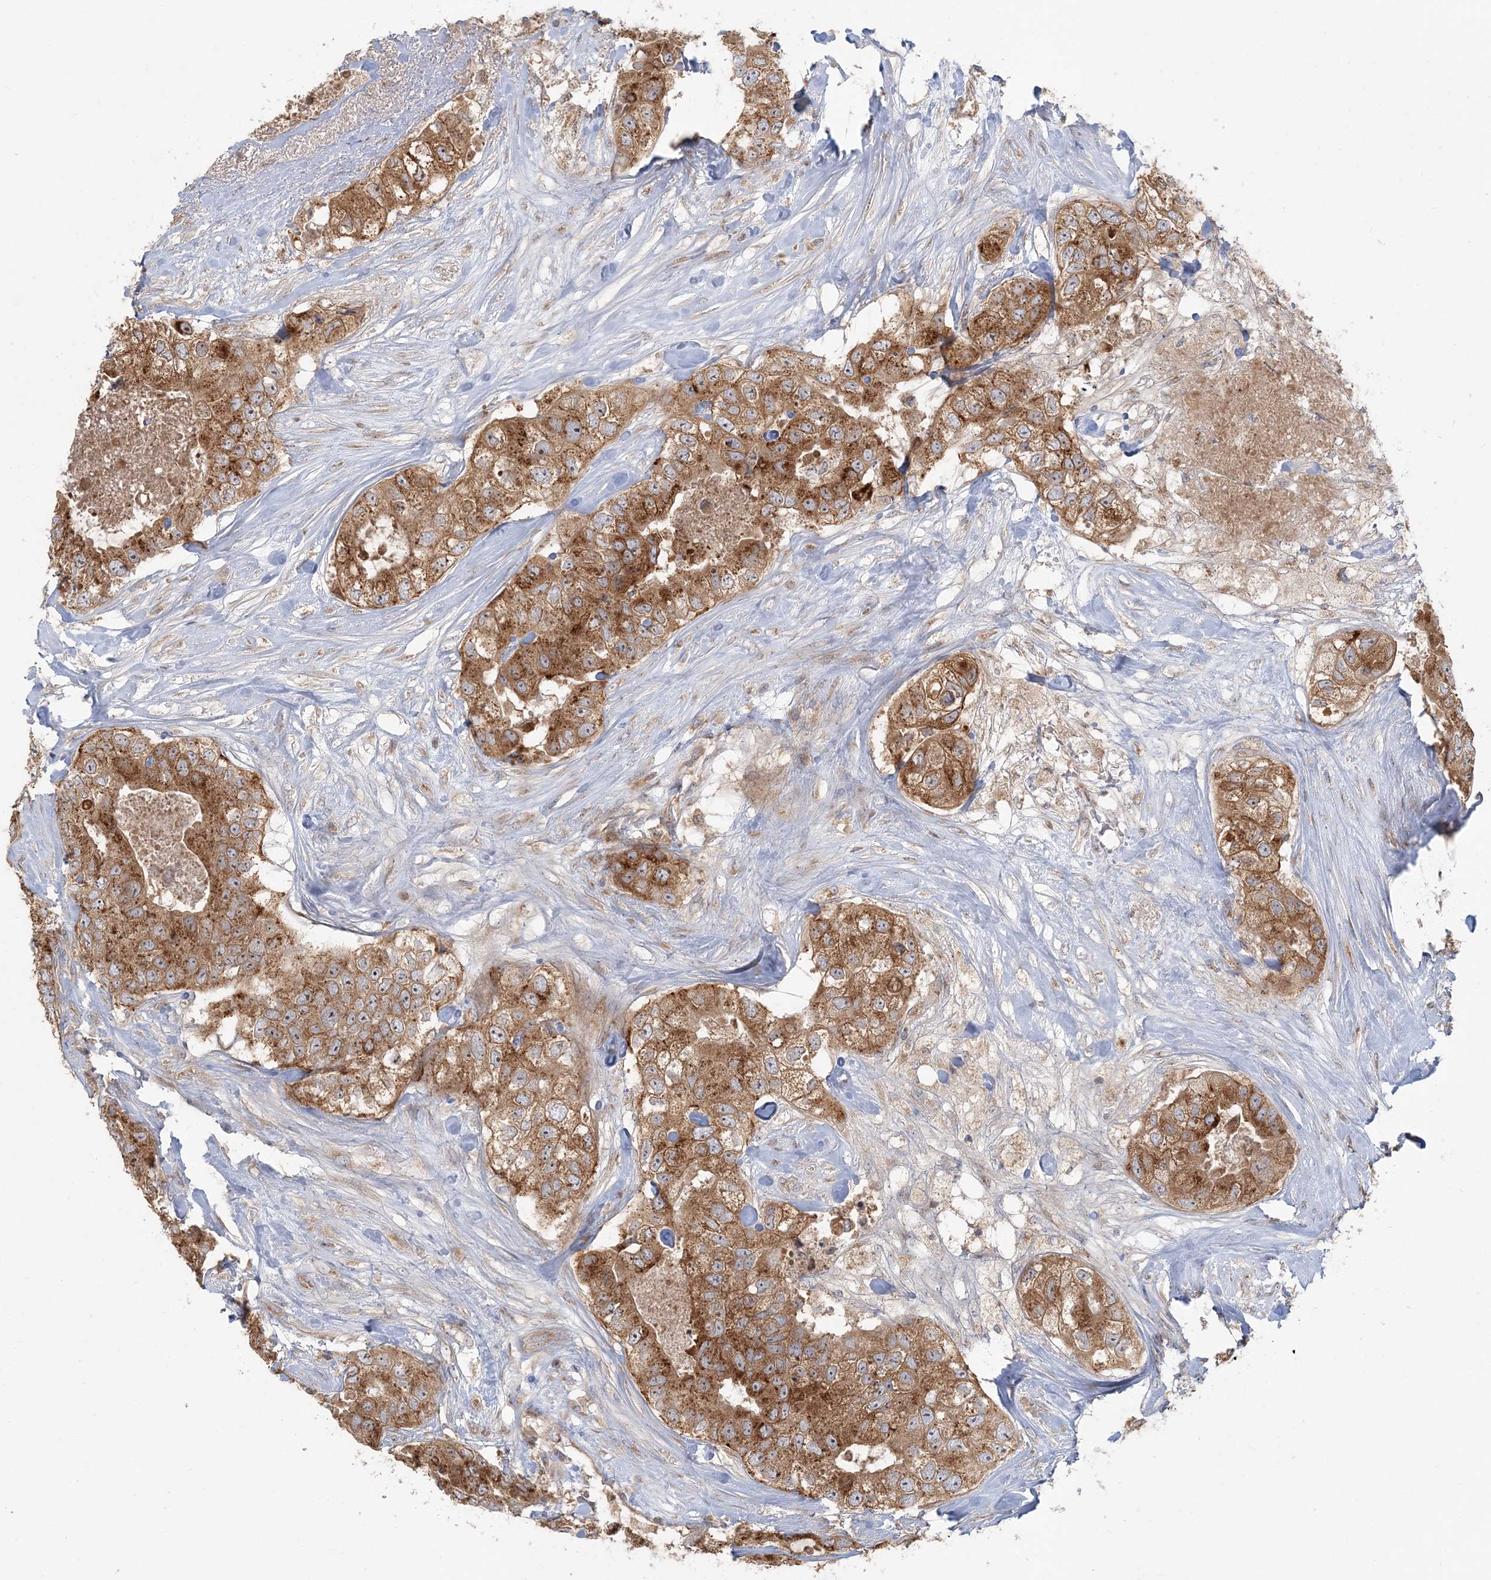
{"staining": {"intensity": "moderate", "quantity": ">75%", "location": "cytoplasmic/membranous"}, "tissue": "breast cancer", "cell_type": "Tumor cells", "image_type": "cancer", "snomed": [{"axis": "morphology", "description": "Duct carcinoma"}, {"axis": "topography", "description": "Breast"}], "caption": "The photomicrograph shows a brown stain indicating the presence of a protein in the cytoplasmic/membranous of tumor cells in breast cancer. (DAB (3,3'-diaminobenzidine) IHC with brightfield microscopy, high magnification).", "gene": "AP1AR", "patient": {"sex": "female", "age": 62}}